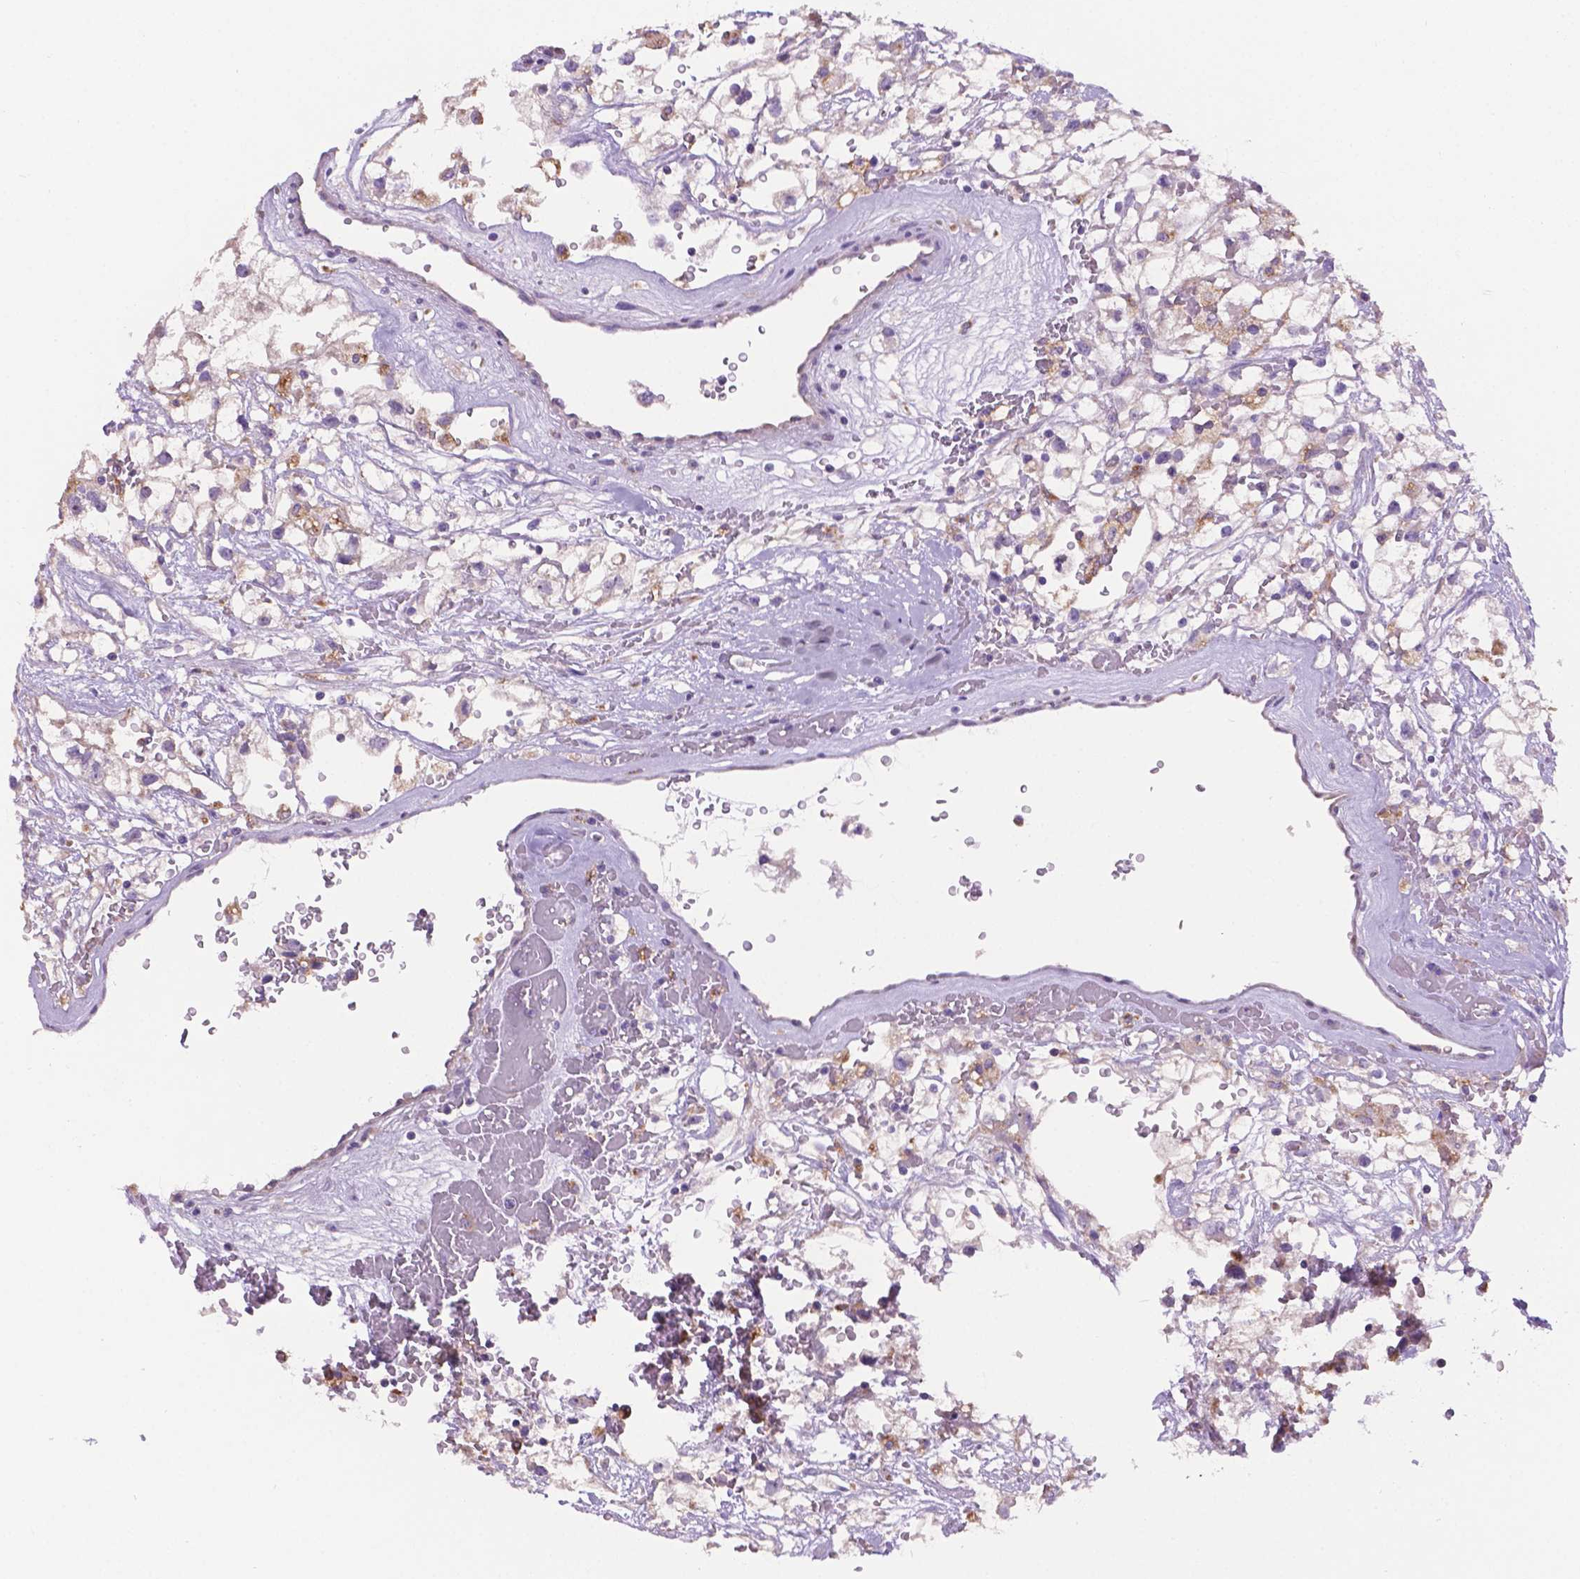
{"staining": {"intensity": "weak", "quantity": "25%-75%", "location": "cytoplasmic/membranous"}, "tissue": "renal cancer", "cell_type": "Tumor cells", "image_type": "cancer", "snomed": [{"axis": "morphology", "description": "Adenocarcinoma, NOS"}, {"axis": "topography", "description": "Kidney"}], "caption": "Immunohistochemical staining of renal adenocarcinoma demonstrates low levels of weak cytoplasmic/membranous protein expression in about 25%-75% of tumor cells. The staining was performed using DAB, with brown indicating positive protein expression. Nuclei are stained blue with hematoxylin.", "gene": "CDH7", "patient": {"sex": "male", "age": 59}}